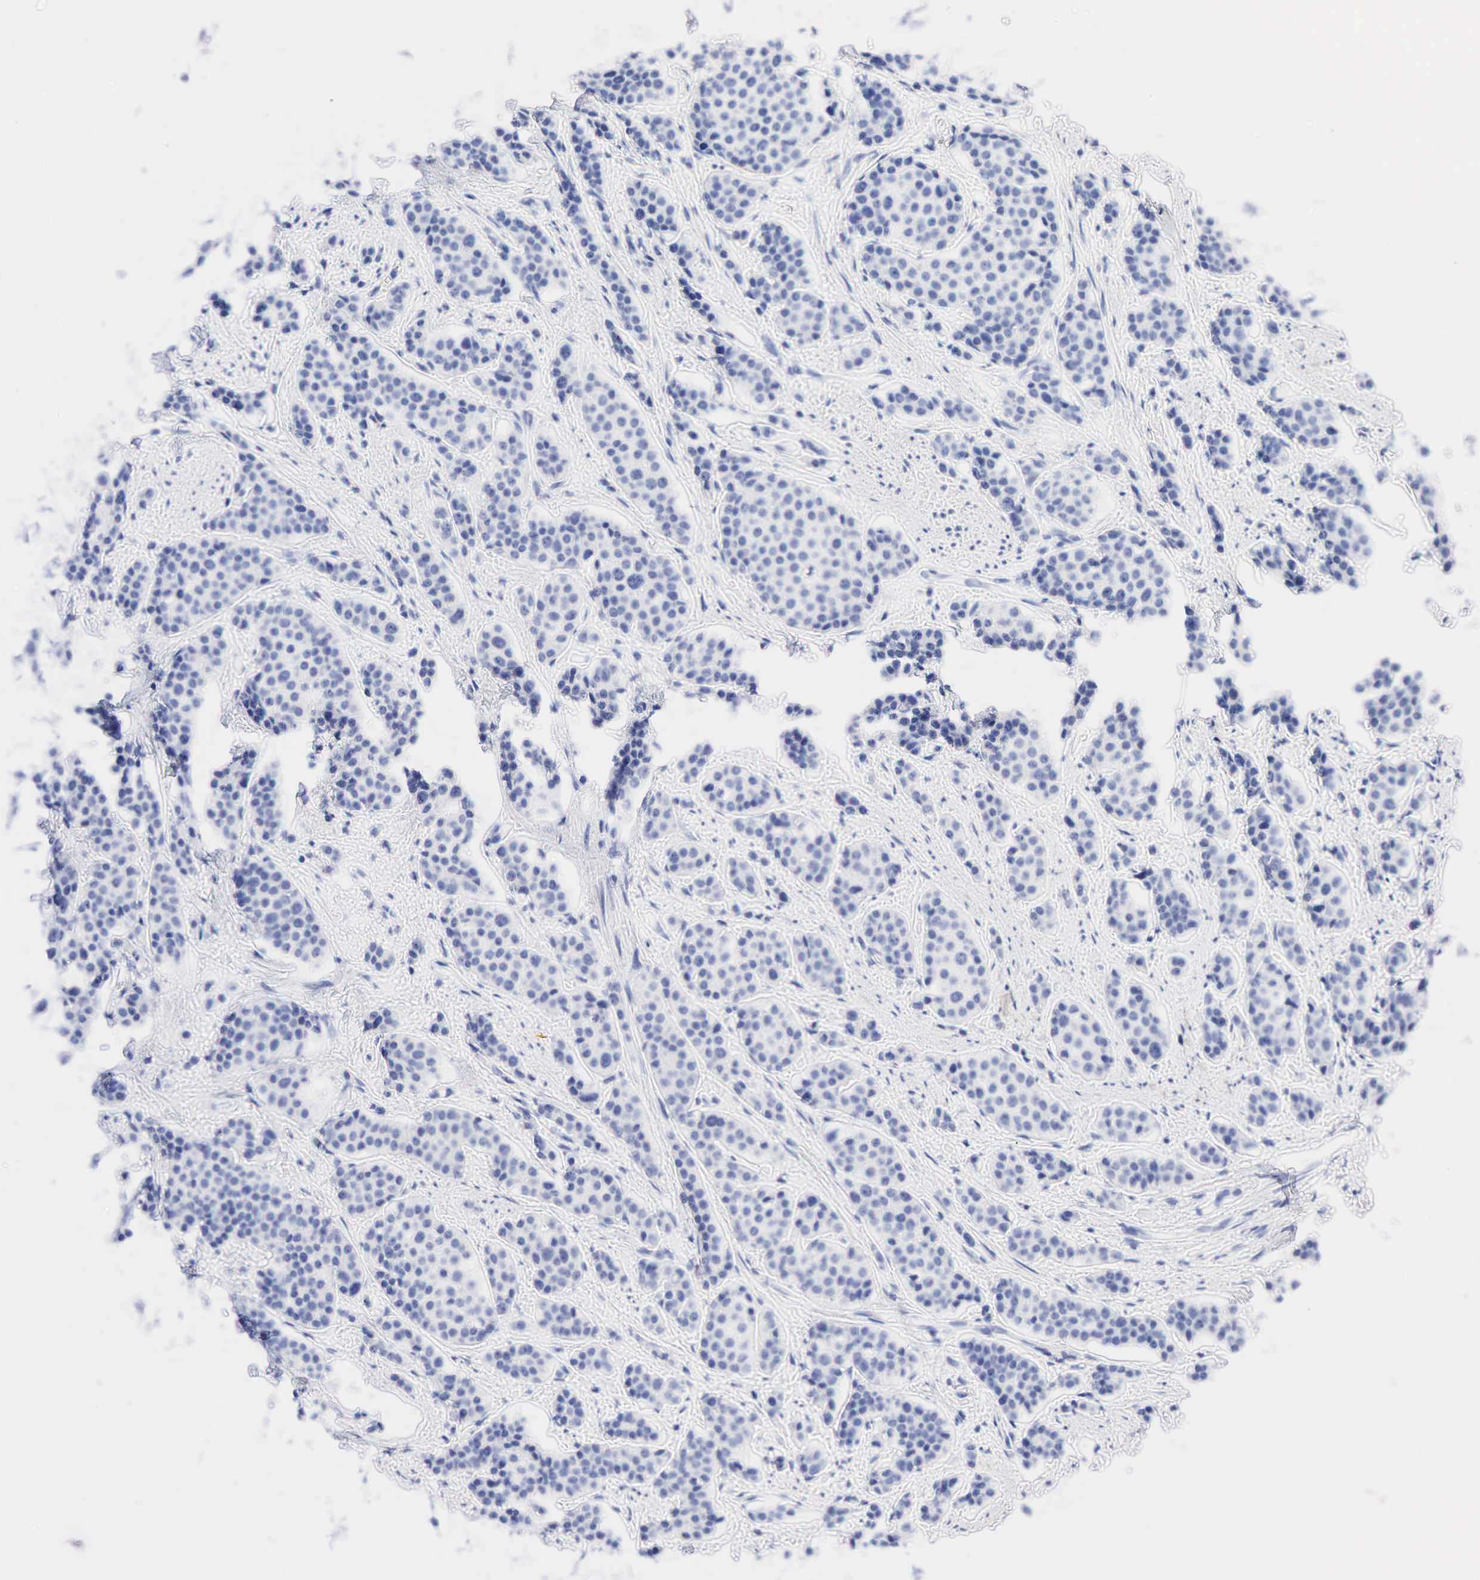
{"staining": {"intensity": "negative", "quantity": "none", "location": "none"}, "tissue": "carcinoid", "cell_type": "Tumor cells", "image_type": "cancer", "snomed": [{"axis": "morphology", "description": "Carcinoid, malignant, NOS"}, {"axis": "topography", "description": "Small intestine"}], "caption": "Immunohistochemistry (IHC) histopathology image of neoplastic tissue: carcinoid stained with DAB demonstrates no significant protein staining in tumor cells. (Brightfield microscopy of DAB immunohistochemistry at high magnification).", "gene": "NKX2-1", "patient": {"sex": "male", "age": 60}}